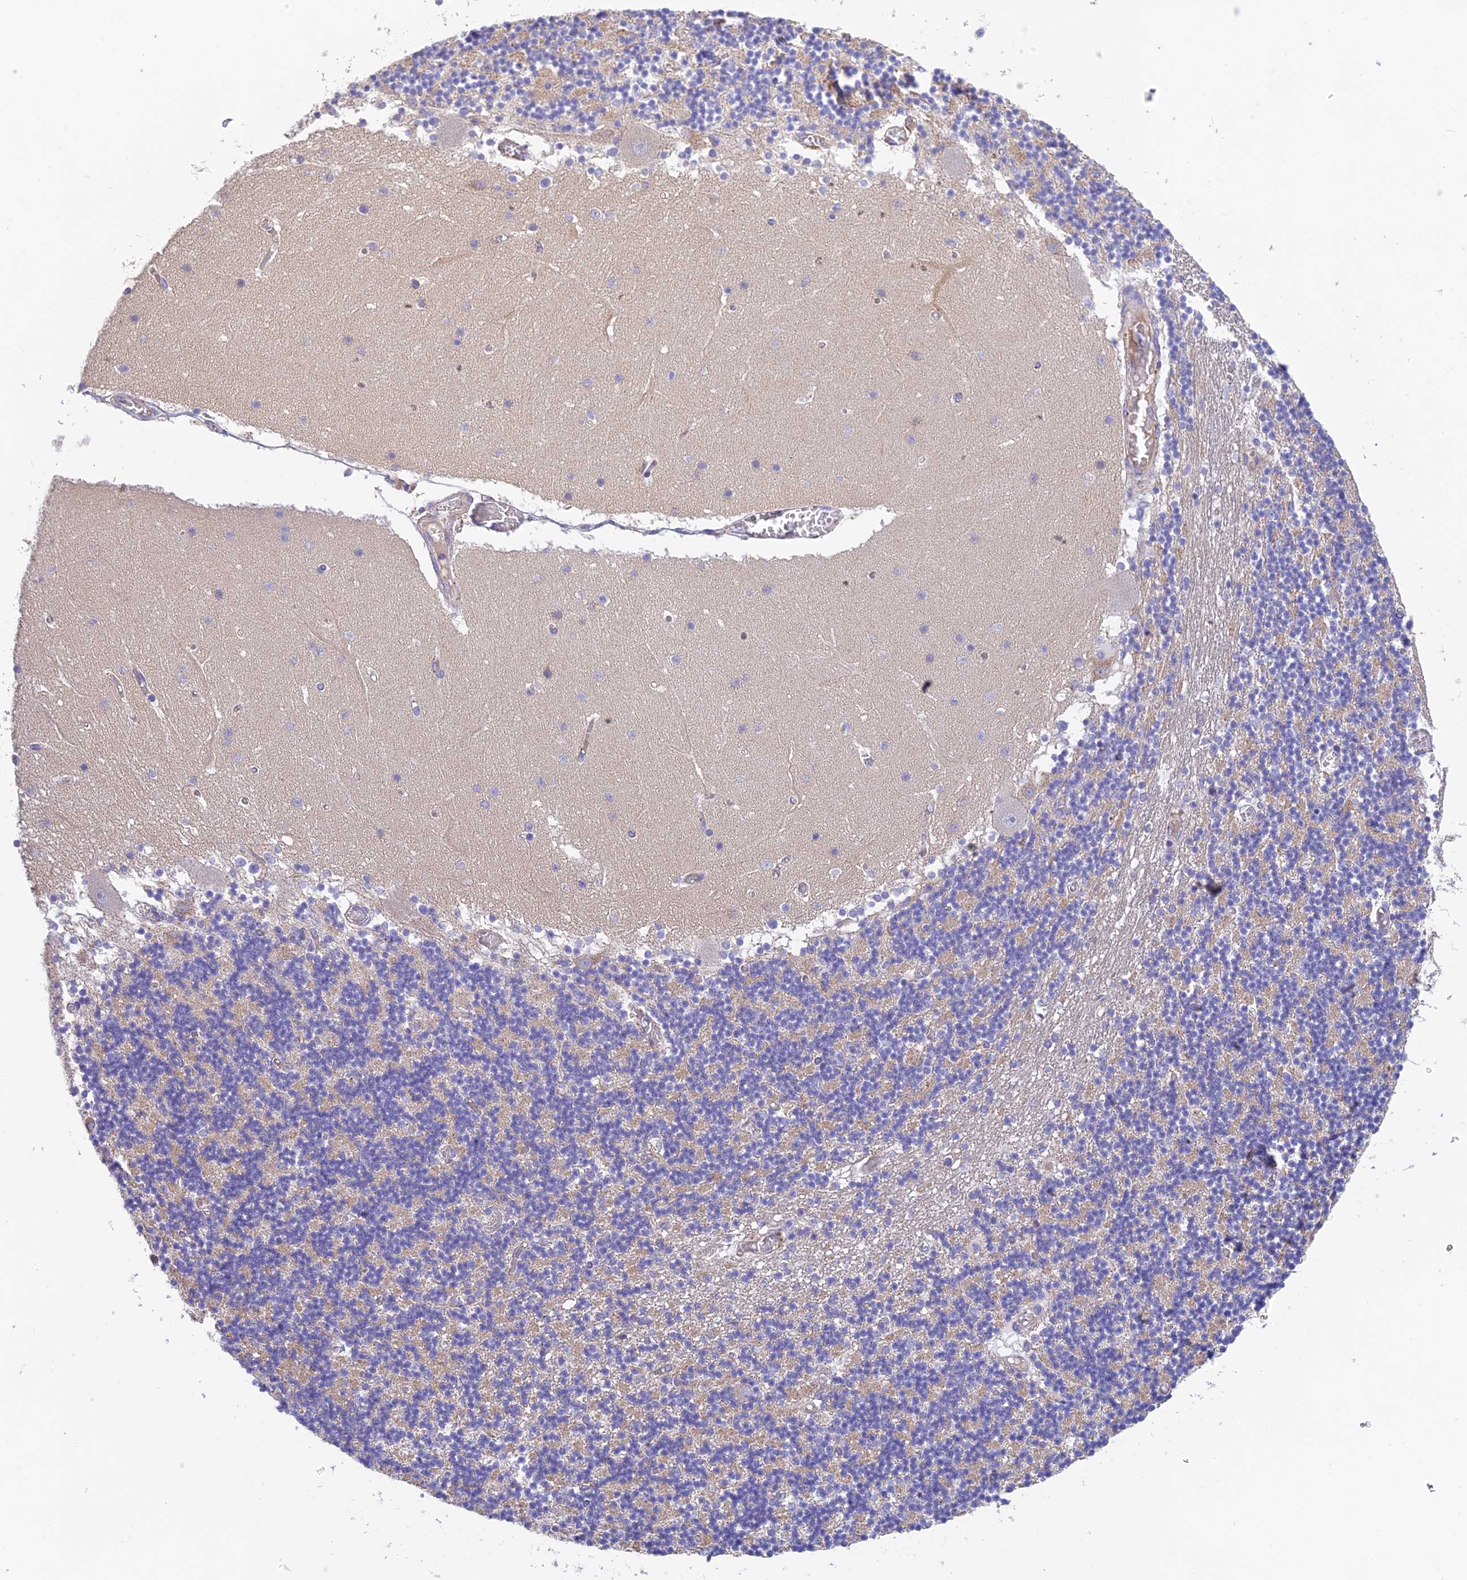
{"staining": {"intensity": "moderate", "quantity": "<25%", "location": "cytoplasmic/membranous"}, "tissue": "cerebellum", "cell_type": "Cells in granular layer", "image_type": "normal", "snomed": [{"axis": "morphology", "description": "Normal tissue, NOS"}, {"axis": "topography", "description": "Cerebellum"}], "caption": "Immunohistochemistry (IHC) staining of normal cerebellum, which shows low levels of moderate cytoplasmic/membranous expression in about <25% of cells in granular layer indicating moderate cytoplasmic/membranous protein positivity. The staining was performed using DAB (3,3'-diaminobenzidine) (brown) for protein detection and nuclei were counterstained in hematoxylin (blue).", "gene": "HSD17B2", "patient": {"sex": "female", "age": 28}}